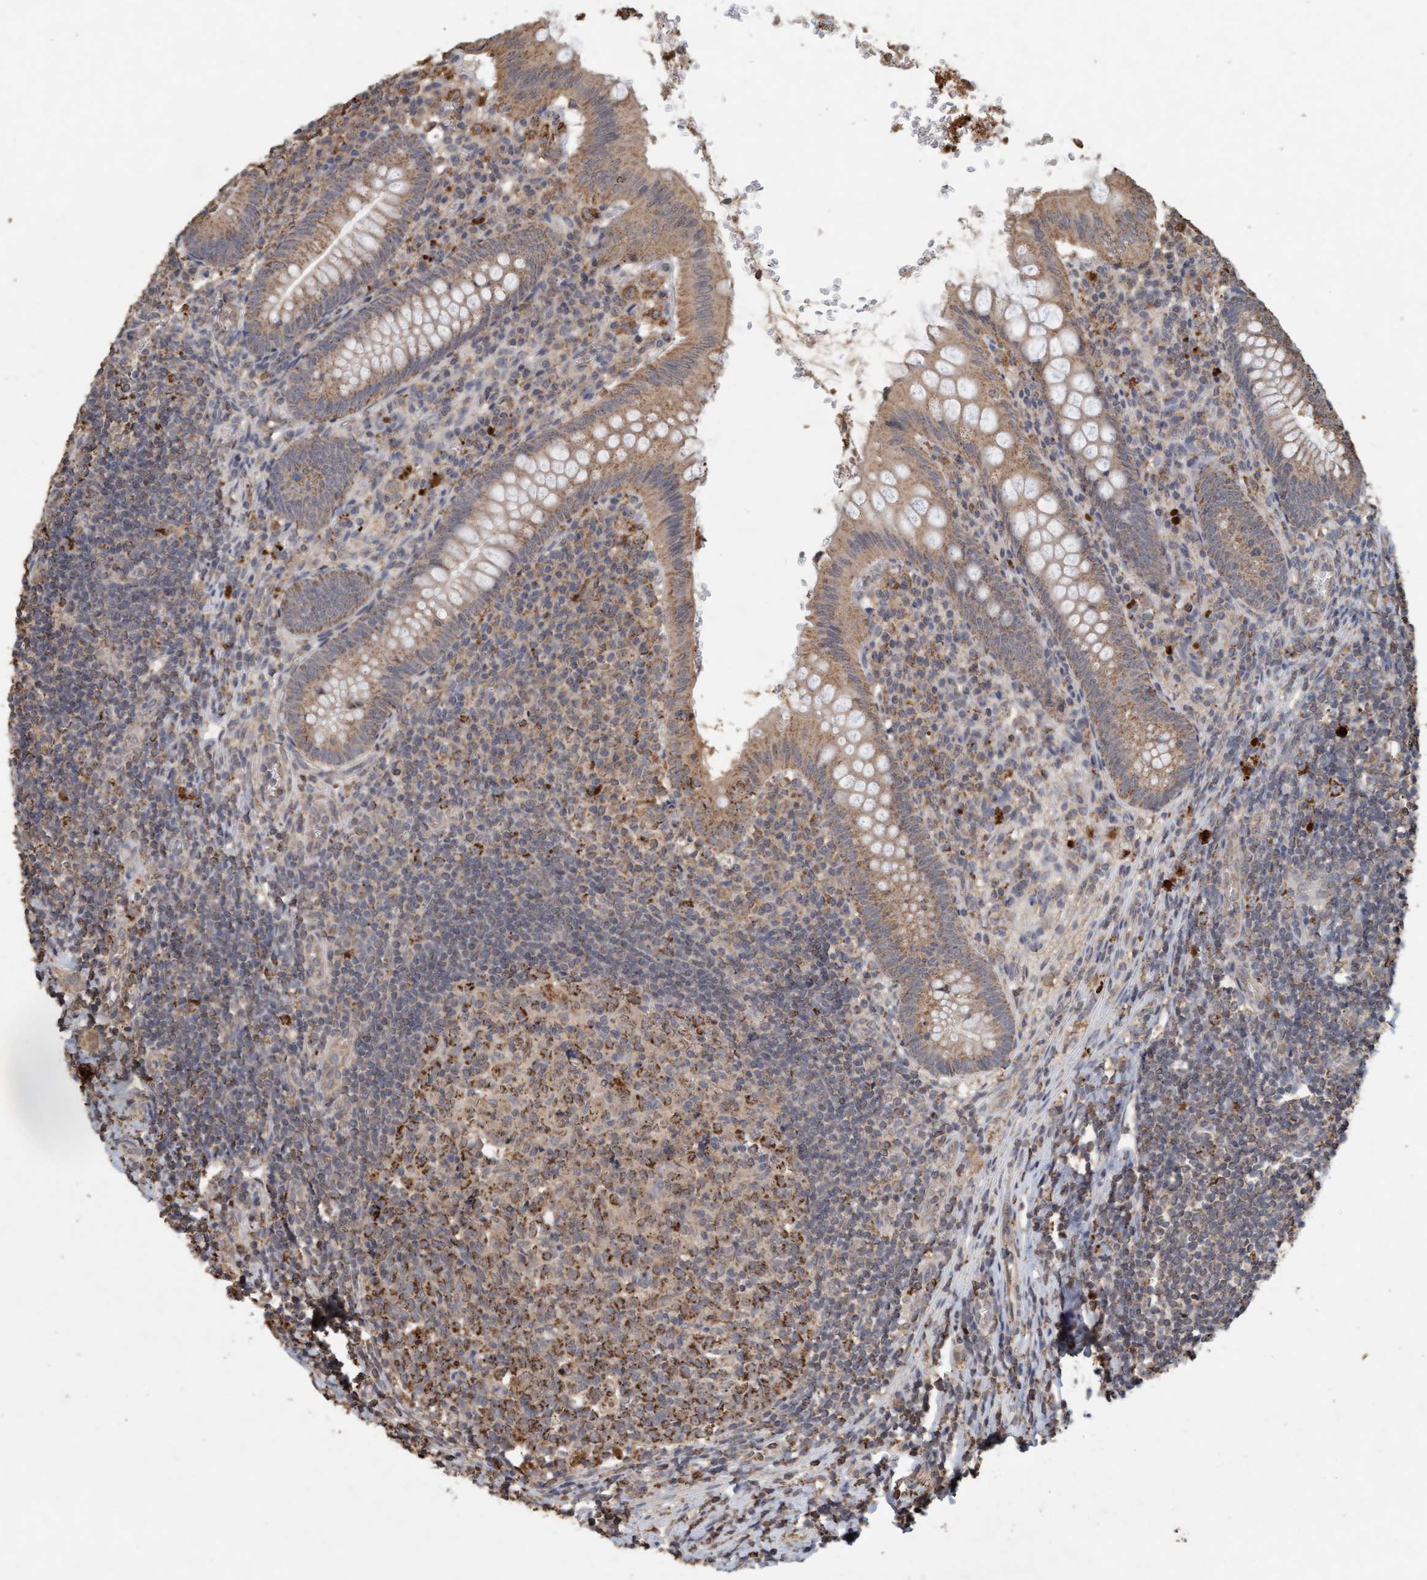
{"staining": {"intensity": "weak", "quantity": ">75%", "location": "cytoplasmic/membranous"}, "tissue": "appendix", "cell_type": "Glandular cells", "image_type": "normal", "snomed": [{"axis": "morphology", "description": "Normal tissue, NOS"}, {"axis": "topography", "description": "Appendix"}], "caption": "Glandular cells display weak cytoplasmic/membranous expression in approximately >75% of cells in unremarkable appendix.", "gene": "VSIG8", "patient": {"sex": "male", "age": 8}}